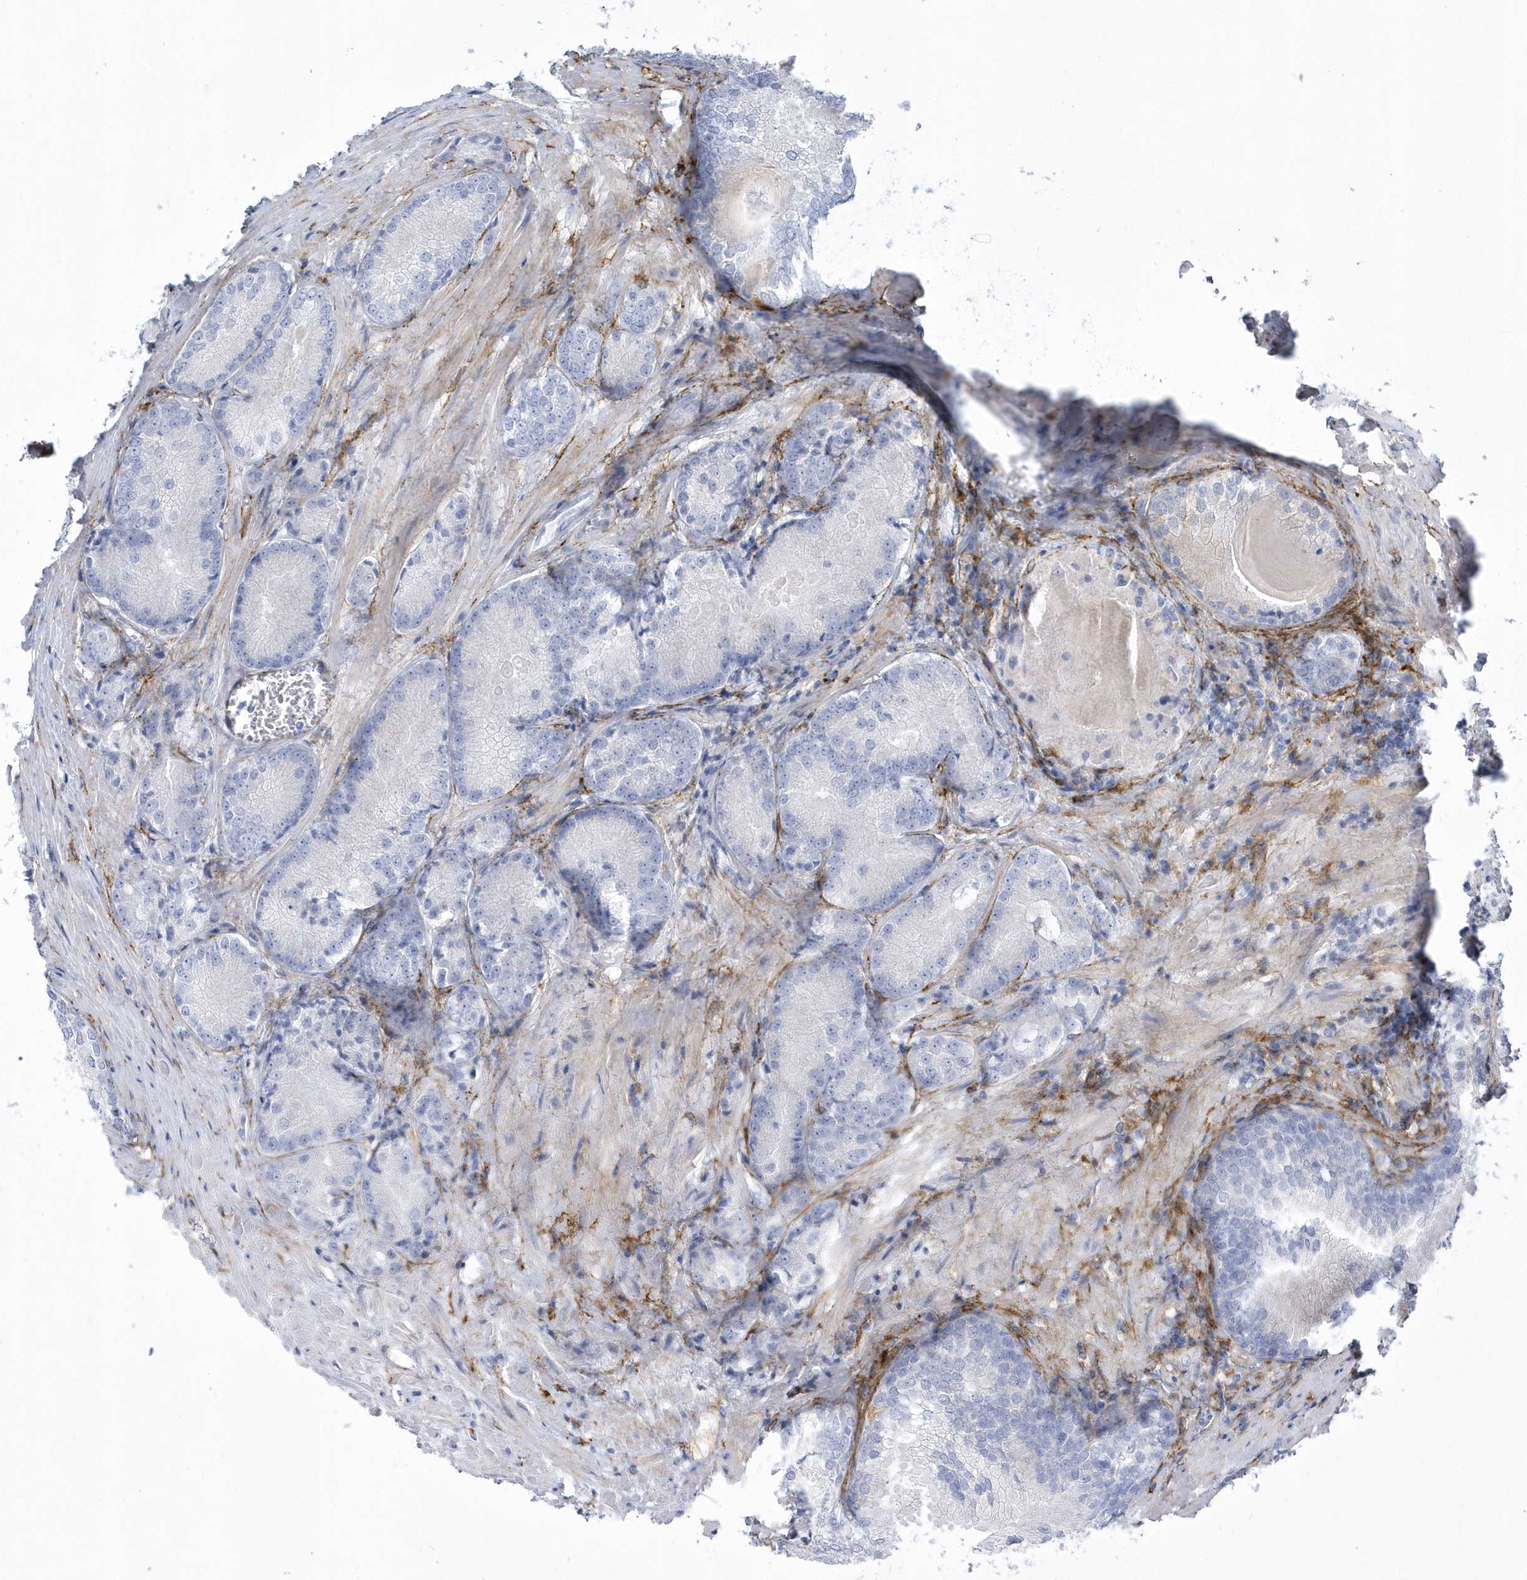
{"staining": {"intensity": "negative", "quantity": "none", "location": "none"}, "tissue": "prostate cancer", "cell_type": "Tumor cells", "image_type": "cancer", "snomed": [{"axis": "morphology", "description": "Adenocarcinoma, High grade"}, {"axis": "topography", "description": "Prostate"}], "caption": "A high-resolution photomicrograph shows immunohistochemistry staining of adenocarcinoma (high-grade) (prostate), which shows no significant expression in tumor cells.", "gene": "WDR27", "patient": {"sex": "male", "age": 66}}